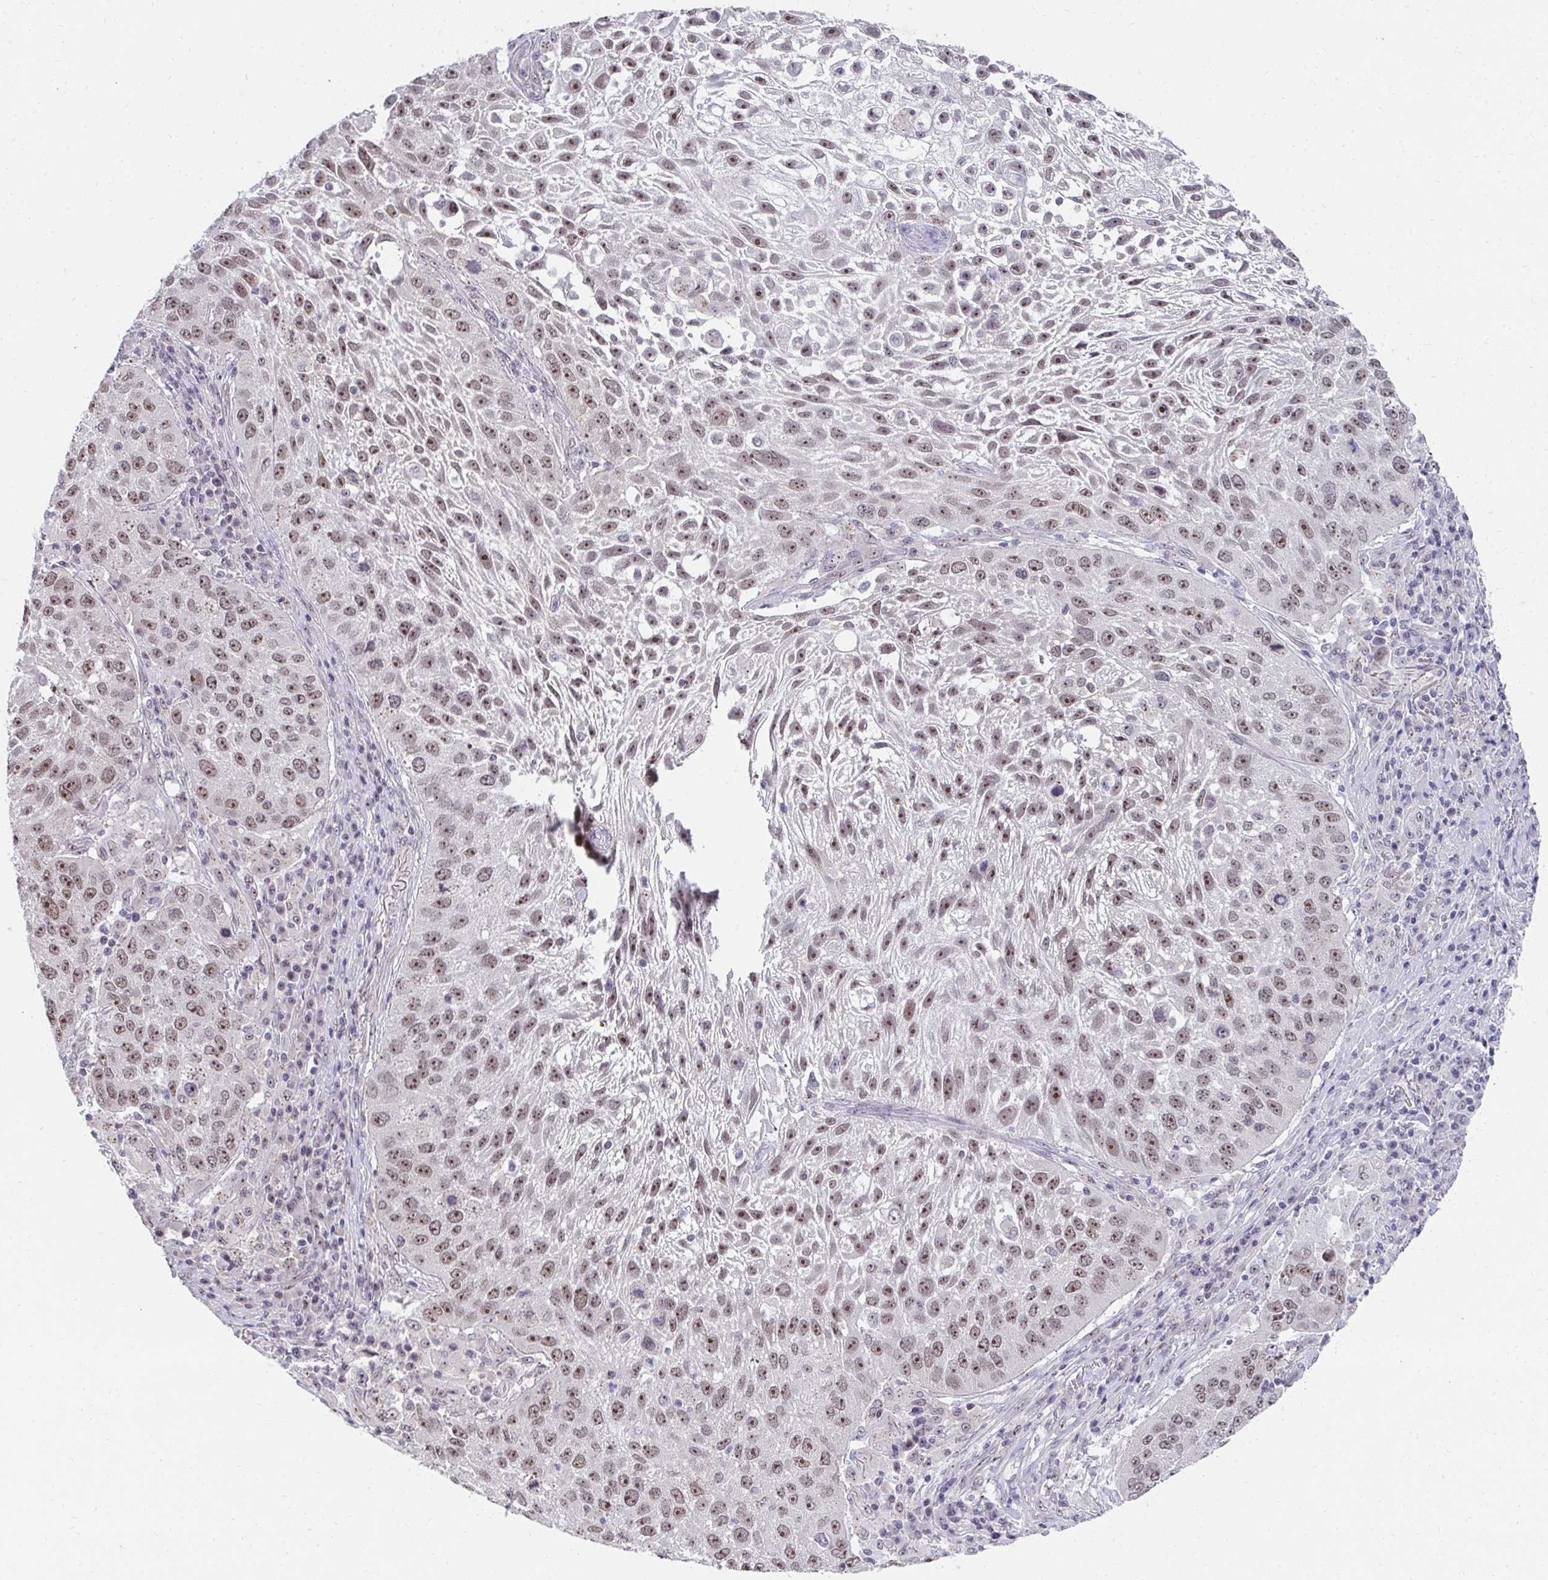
{"staining": {"intensity": "moderate", "quantity": ">75%", "location": "nuclear"}, "tissue": "lung cancer", "cell_type": "Tumor cells", "image_type": "cancer", "snomed": [{"axis": "morphology", "description": "Normal morphology"}, {"axis": "morphology", "description": "Squamous cell carcinoma, NOS"}, {"axis": "topography", "description": "Lymph node"}, {"axis": "topography", "description": "Lung"}], "caption": "Protein staining of lung cancer tissue exhibits moderate nuclear expression in approximately >75% of tumor cells.", "gene": "HIRA", "patient": {"sex": "male", "age": 67}}